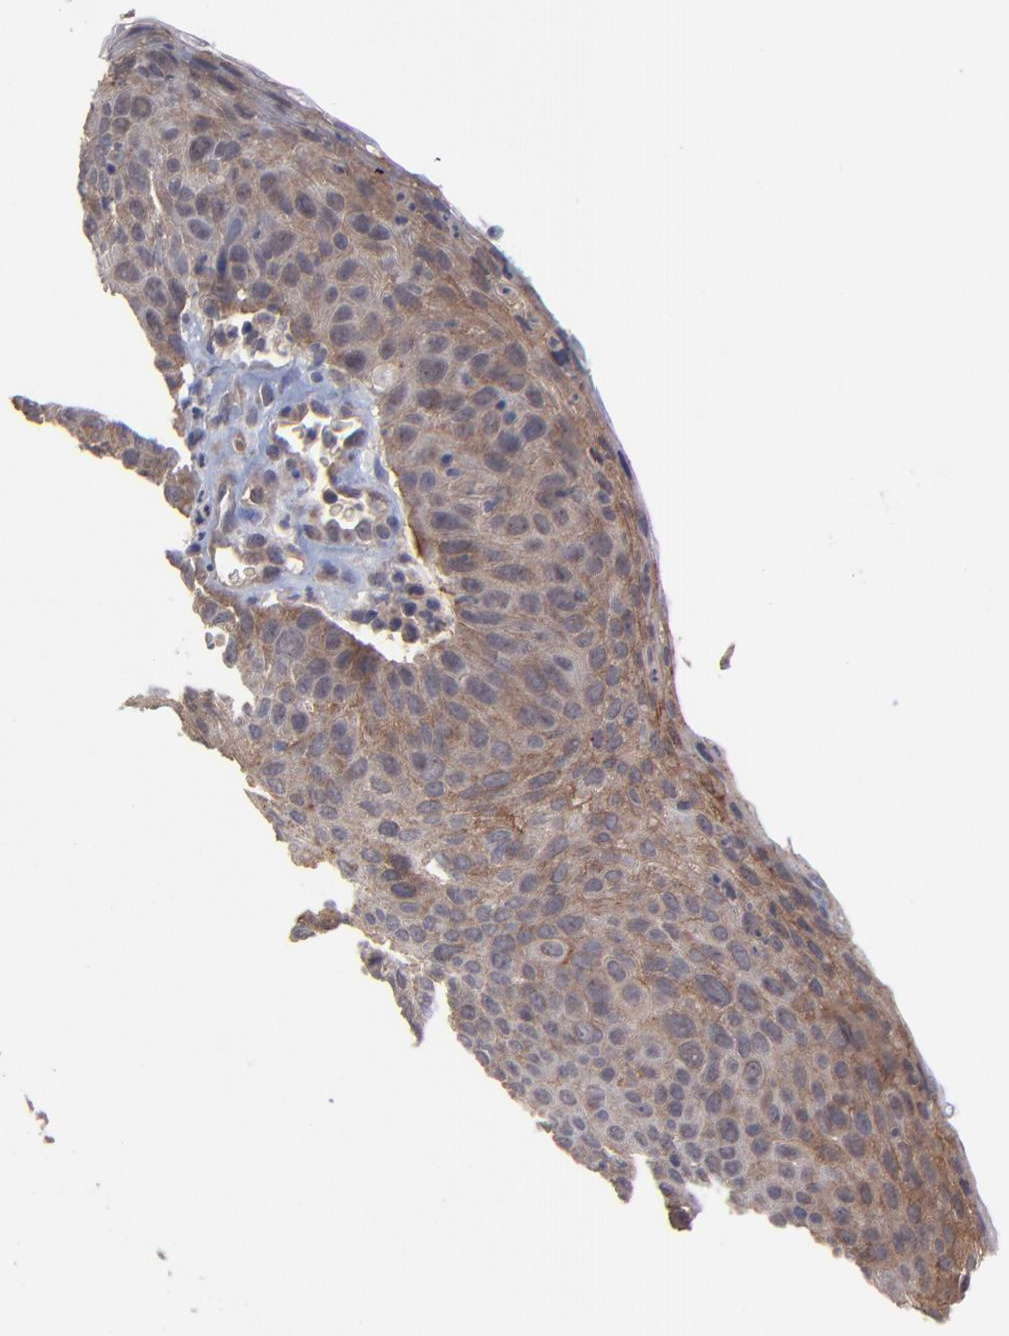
{"staining": {"intensity": "moderate", "quantity": ">75%", "location": "cytoplasmic/membranous"}, "tissue": "skin cancer", "cell_type": "Tumor cells", "image_type": "cancer", "snomed": [{"axis": "morphology", "description": "Squamous cell carcinoma, NOS"}, {"axis": "topography", "description": "Skin"}], "caption": "Brown immunohistochemical staining in skin cancer reveals moderate cytoplasmic/membranous expression in approximately >75% of tumor cells.", "gene": "ZNF780B", "patient": {"sex": "male", "age": 87}}